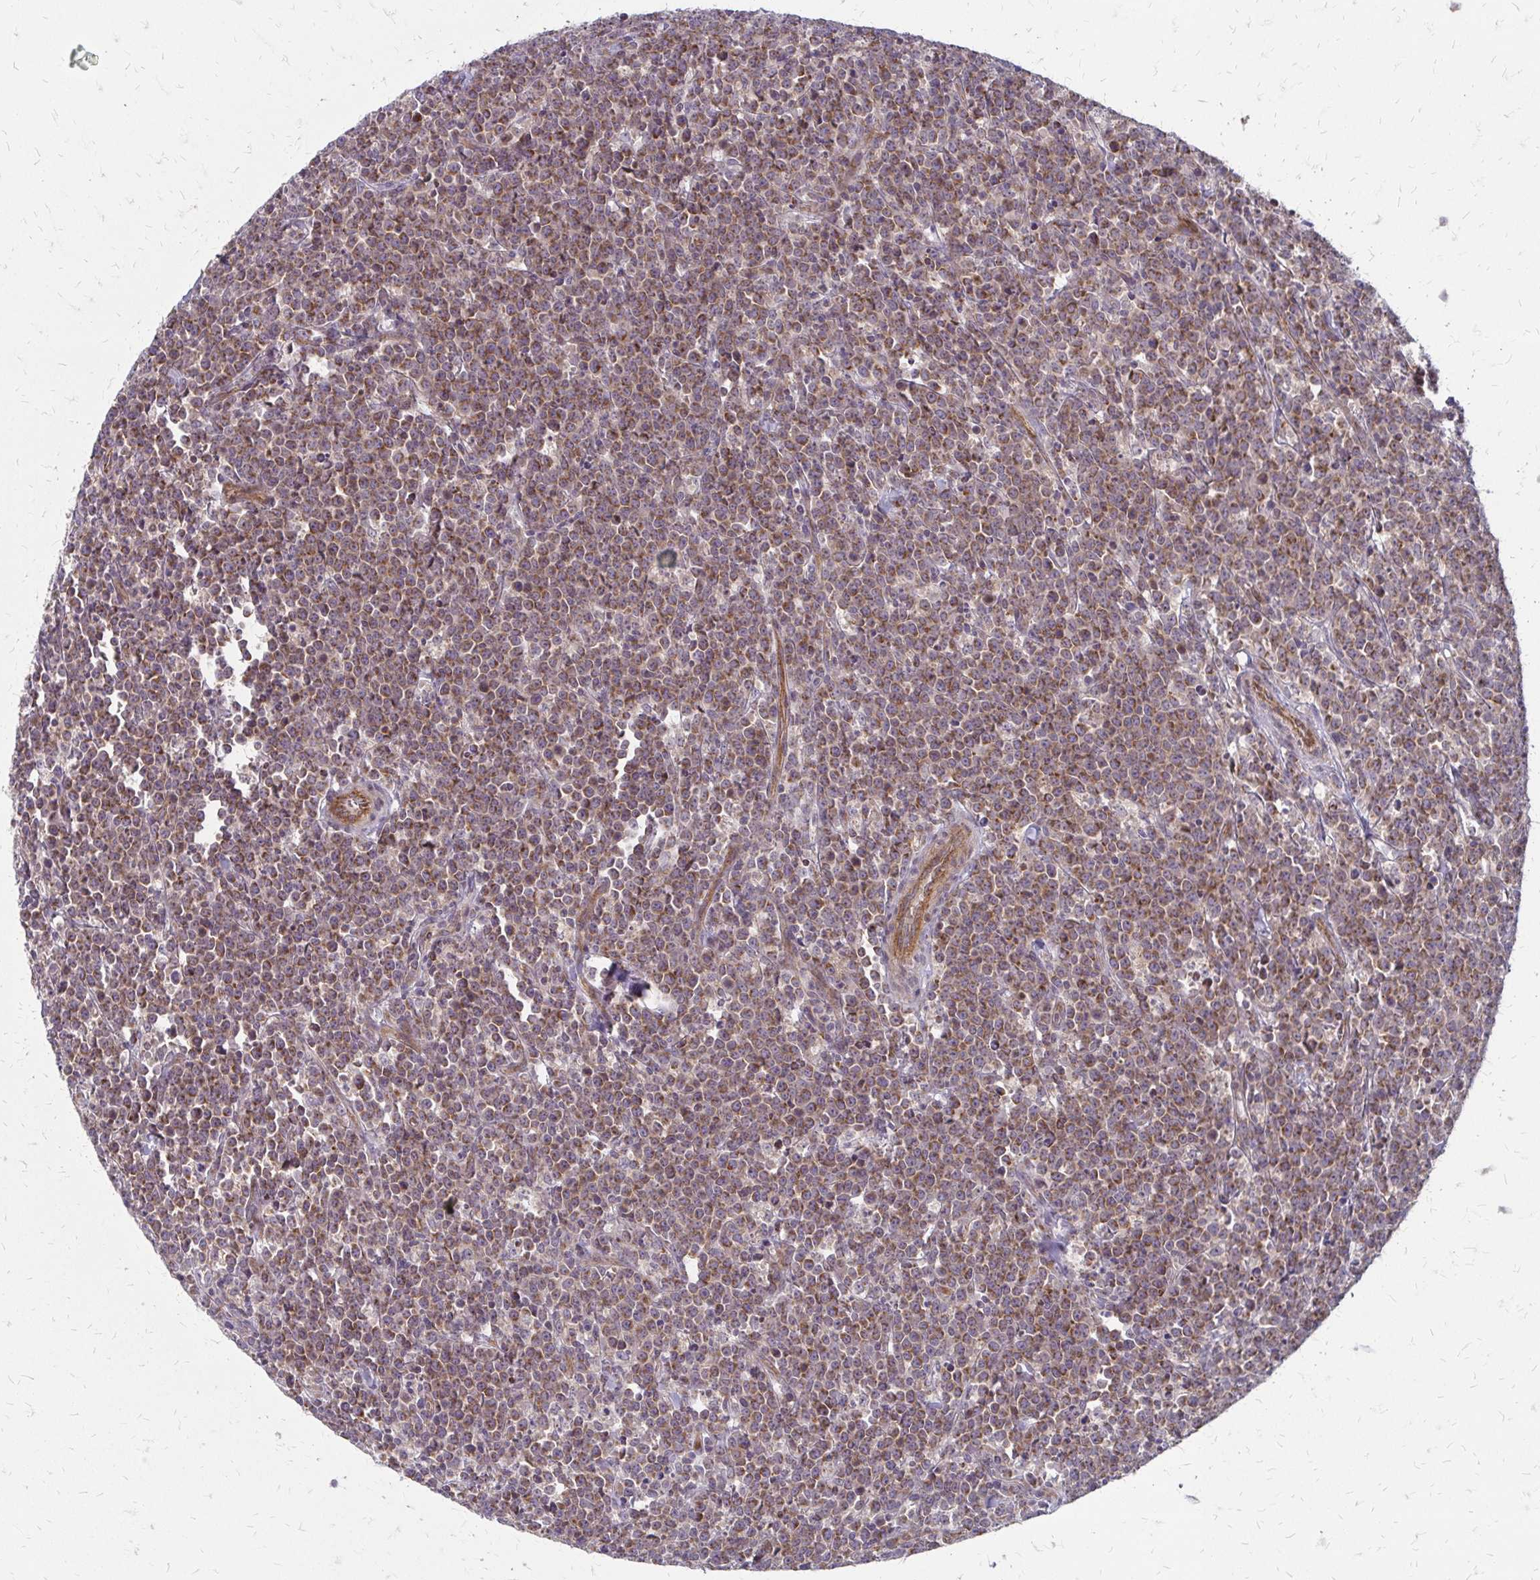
{"staining": {"intensity": "moderate", "quantity": ">75%", "location": "cytoplasmic/membranous"}, "tissue": "lymphoma", "cell_type": "Tumor cells", "image_type": "cancer", "snomed": [{"axis": "morphology", "description": "Malignant lymphoma, non-Hodgkin's type, High grade"}, {"axis": "topography", "description": "Small intestine"}], "caption": "There is medium levels of moderate cytoplasmic/membranous staining in tumor cells of malignant lymphoma, non-Hodgkin's type (high-grade), as demonstrated by immunohistochemical staining (brown color).", "gene": "ZNF383", "patient": {"sex": "female", "age": 56}}